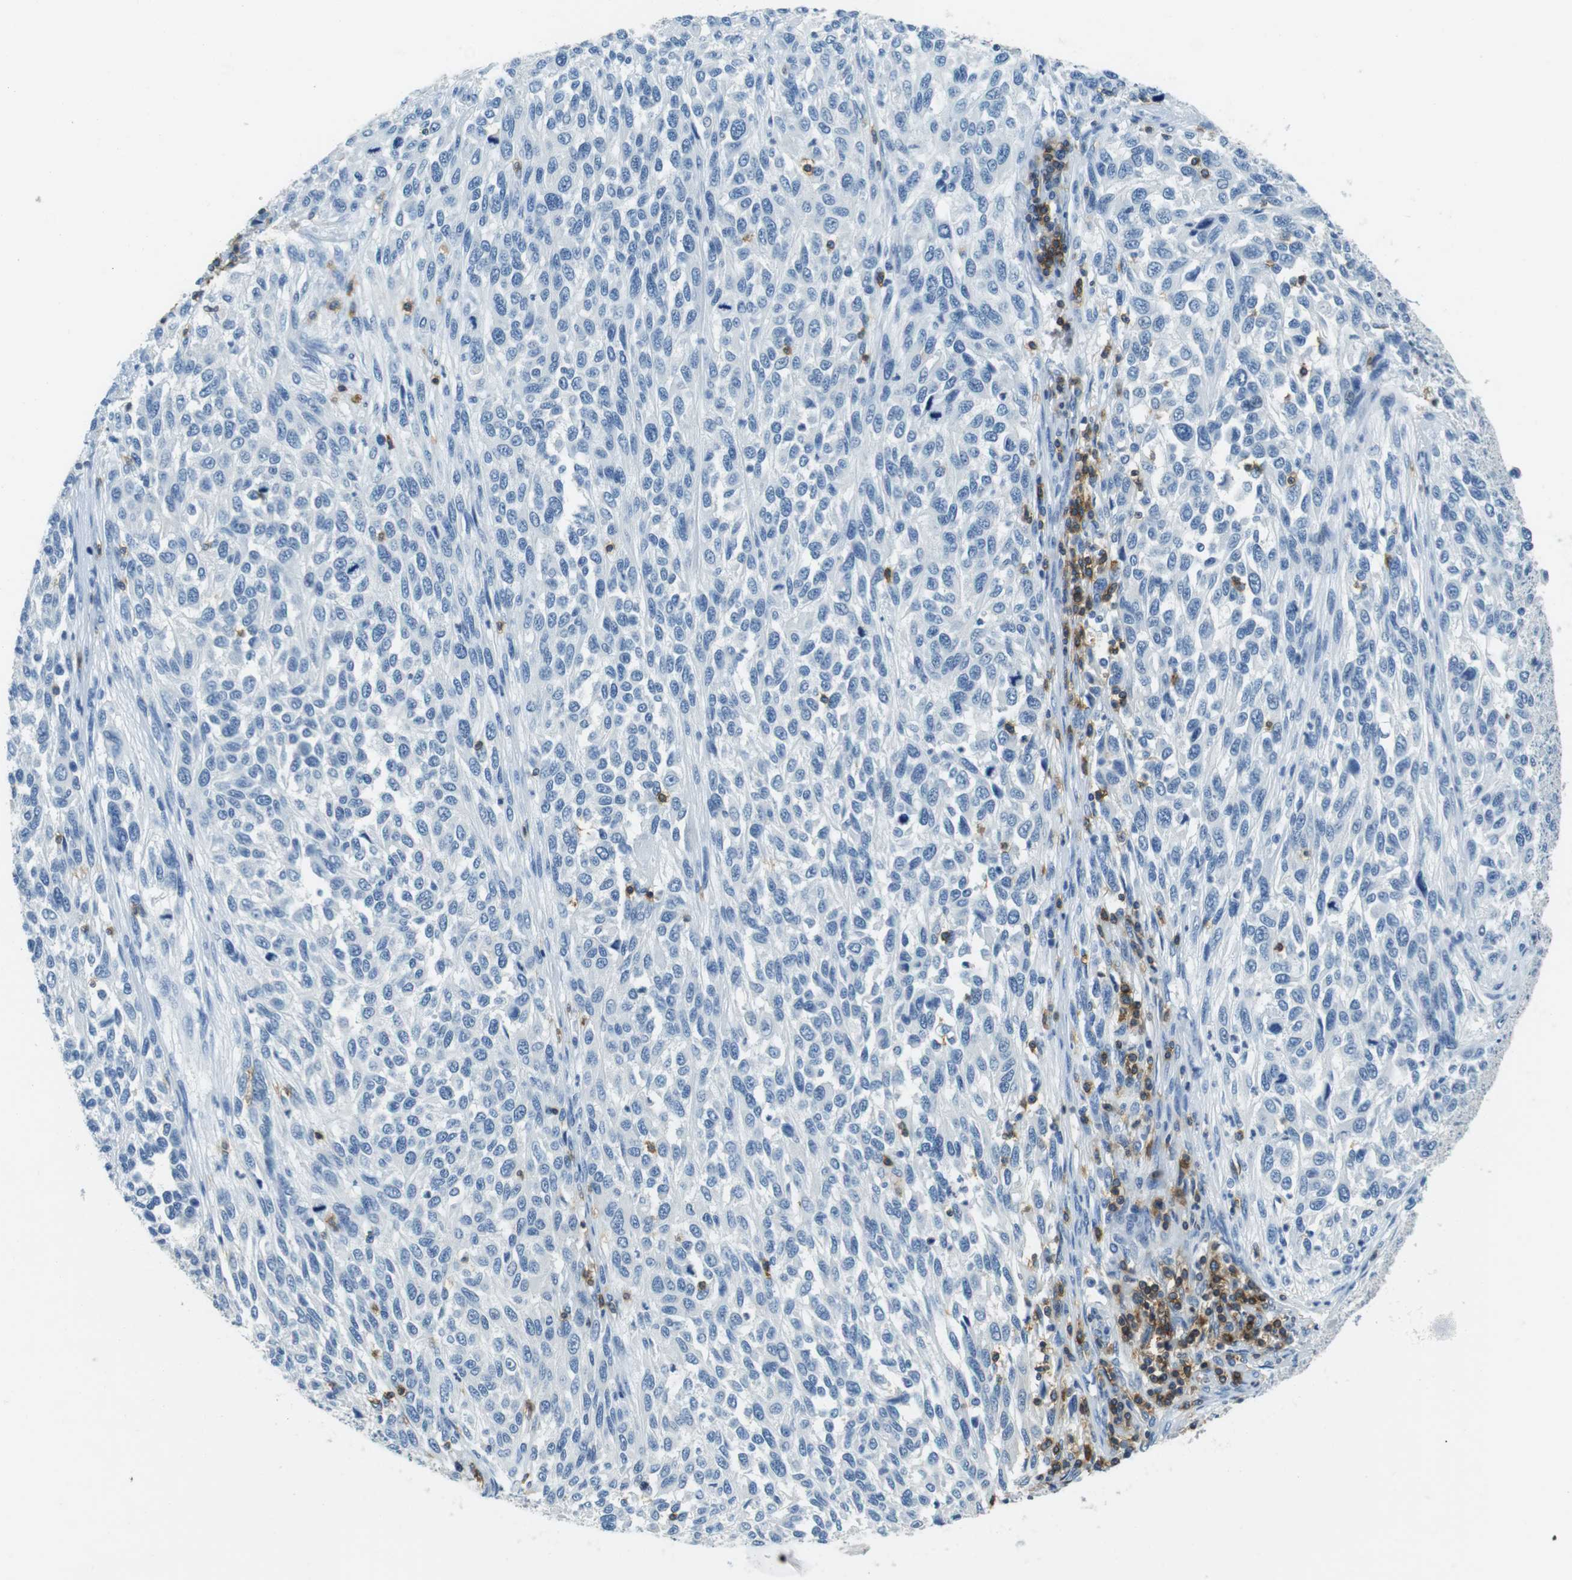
{"staining": {"intensity": "negative", "quantity": "none", "location": "none"}, "tissue": "melanoma", "cell_type": "Tumor cells", "image_type": "cancer", "snomed": [{"axis": "morphology", "description": "Malignant melanoma, Metastatic site"}, {"axis": "topography", "description": "Lymph node"}], "caption": "Tumor cells show no significant staining in melanoma. (DAB (3,3'-diaminobenzidine) IHC, high magnification).", "gene": "LAT", "patient": {"sex": "male", "age": 61}}